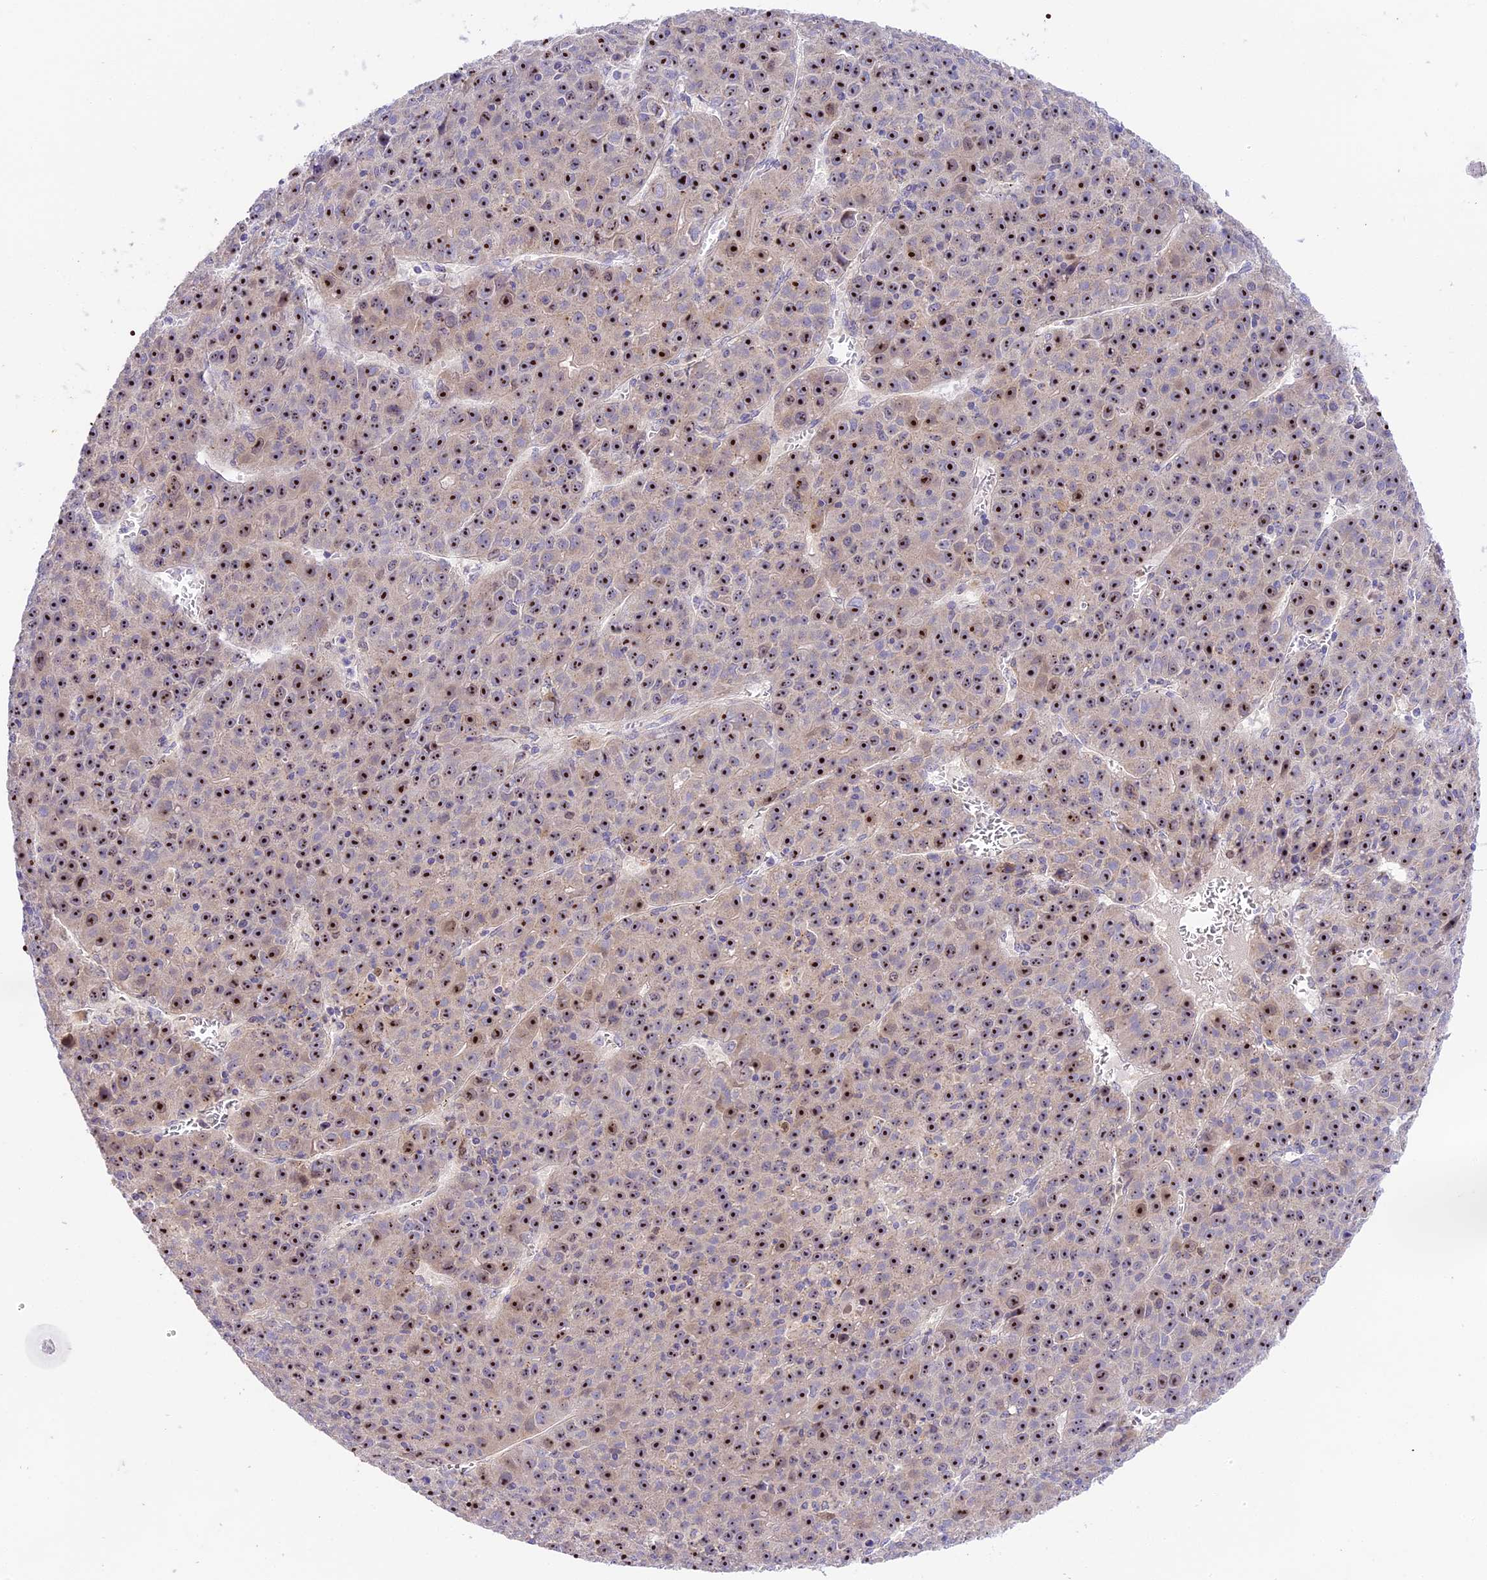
{"staining": {"intensity": "strong", "quantity": ">75%", "location": "nuclear"}, "tissue": "liver cancer", "cell_type": "Tumor cells", "image_type": "cancer", "snomed": [{"axis": "morphology", "description": "Carcinoma, Hepatocellular, NOS"}, {"axis": "topography", "description": "Liver"}], "caption": "Protein expression analysis of liver cancer demonstrates strong nuclear positivity in about >75% of tumor cells.", "gene": "RAD51", "patient": {"sex": "female", "age": 53}}